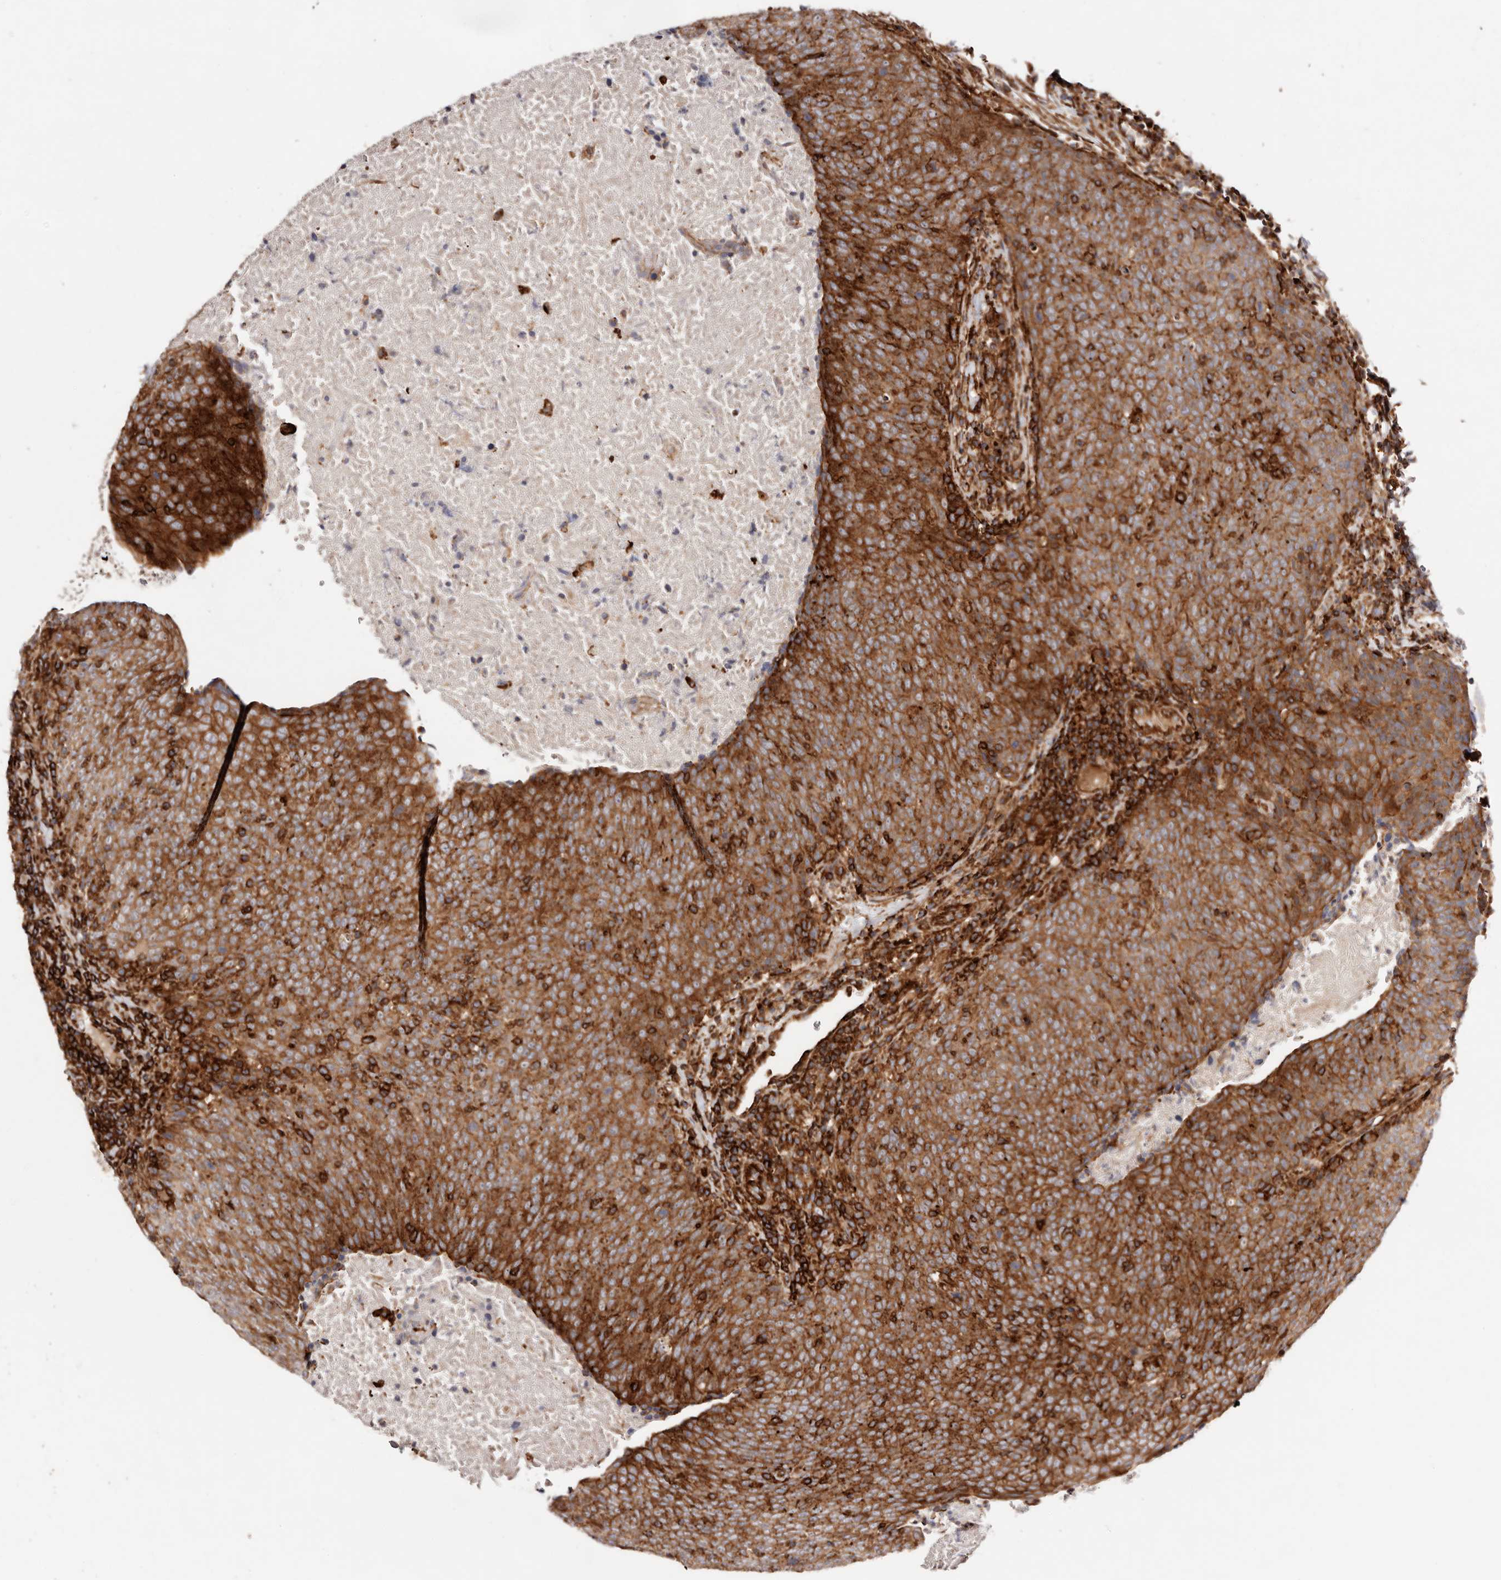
{"staining": {"intensity": "strong", "quantity": ">75%", "location": "cytoplasmic/membranous"}, "tissue": "head and neck cancer", "cell_type": "Tumor cells", "image_type": "cancer", "snomed": [{"axis": "morphology", "description": "Squamous cell carcinoma, NOS"}, {"axis": "morphology", "description": "Squamous cell carcinoma, metastatic, NOS"}, {"axis": "topography", "description": "Lymph node"}, {"axis": "topography", "description": "Head-Neck"}], "caption": "Protein expression by immunohistochemistry shows strong cytoplasmic/membranous positivity in about >75% of tumor cells in head and neck cancer (squamous cell carcinoma). Nuclei are stained in blue.", "gene": "PTPN22", "patient": {"sex": "male", "age": 62}}